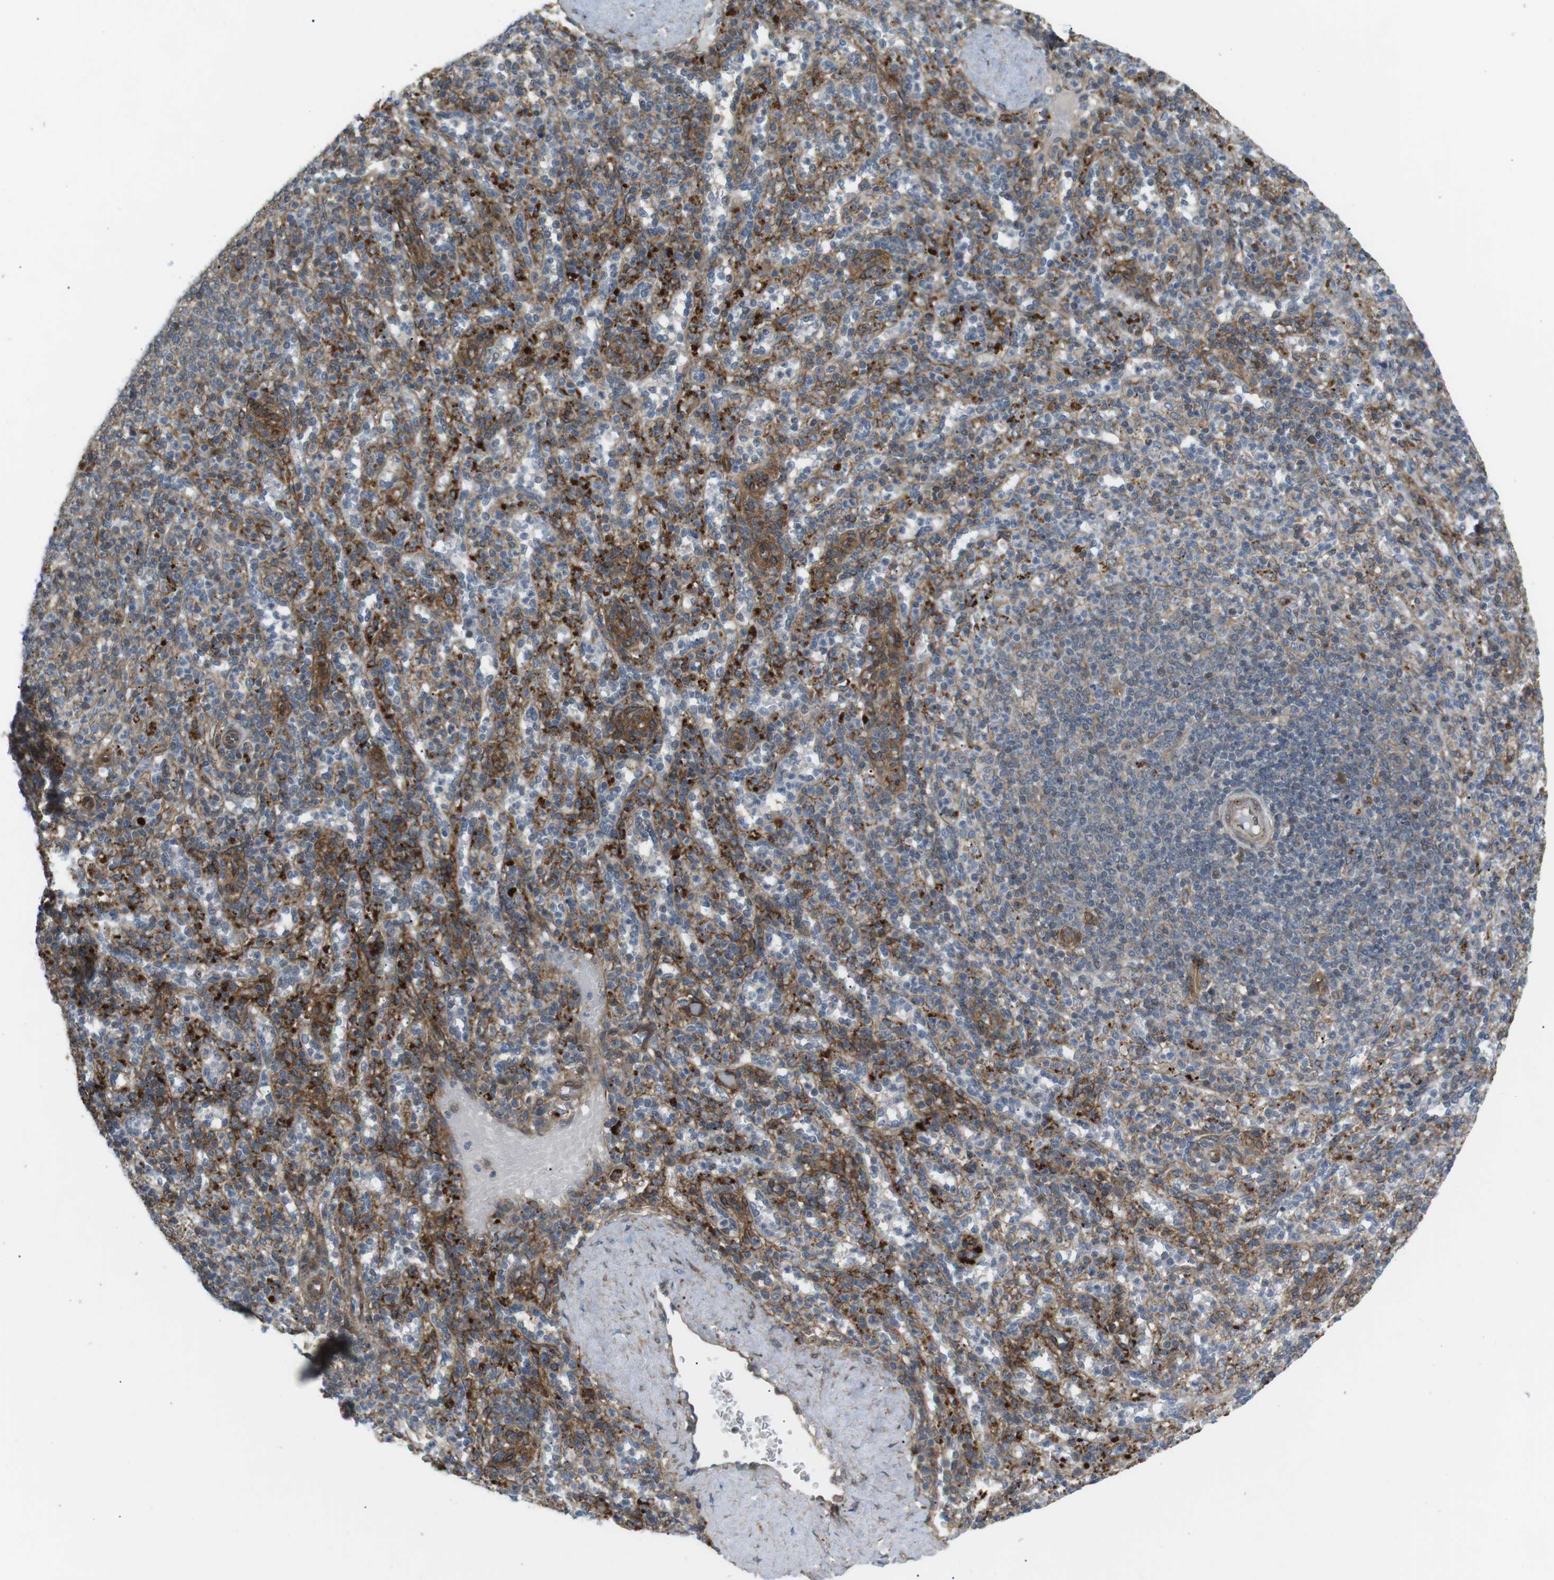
{"staining": {"intensity": "moderate", "quantity": "<25%", "location": "cytoplasmic/membranous"}, "tissue": "spleen", "cell_type": "Cells in red pulp", "image_type": "normal", "snomed": [{"axis": "morphology", "description": "Normal tissue, NOS"}, {"axis": "topography", "description": "Spleen"}], "caption": "Immunohistochemical staining of benign human spleen reveals low levels of moderate cytoplasmic/membranous expression in approximately <25% of cells in red pulp. (DAB (3,3'-diaminobenzidine) = brown stain, brightfield microscopy at high magnification).", "gene": "KANK2", "patient": {"sex": "male", "age": 36}}